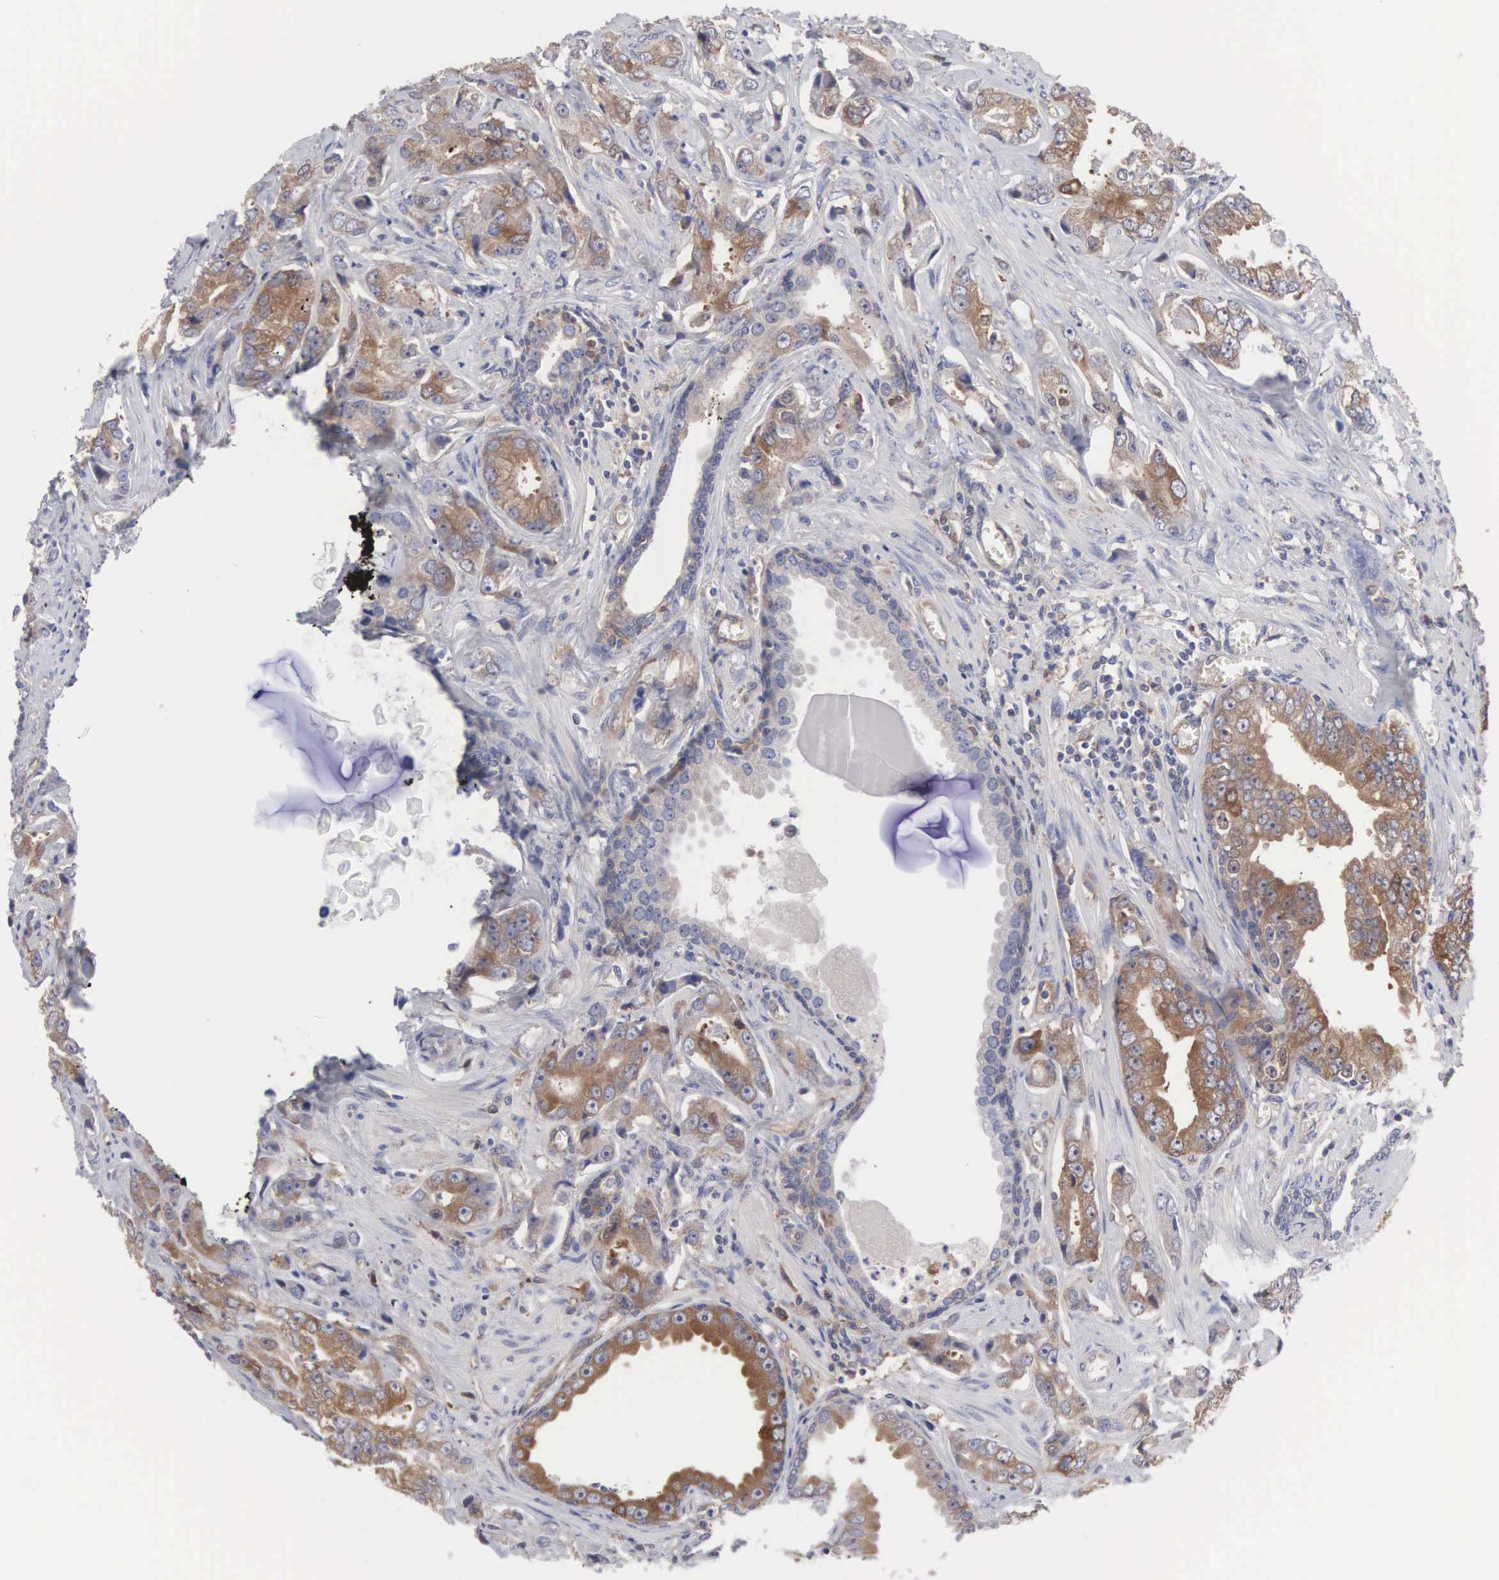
{"staining": {"intensity": "moderate", "quantity": "25%-75%", "location": "cytoplasmic/membranous"}, "tissue": "prostate cancer", "cell_type": "Tumor cells", "image_type": "cancer", "snomed": [{"axis": "morphology", "description": "Adenocarcinoma, Low grade"}, {"axis": "topography", "description": "Prostate"}], "caption": "Tumor cells display medium levels of moderate cytoplasmic/membranous positivity in approximately 25%-75% of cells in prostate cancer (adenocarcinoma (low-grade)). The protein of interest is shown in brown color, while the nuclei are stained blue.", "gene": "MTHFD1", "patient": {"sex": "male", "age": 65}}